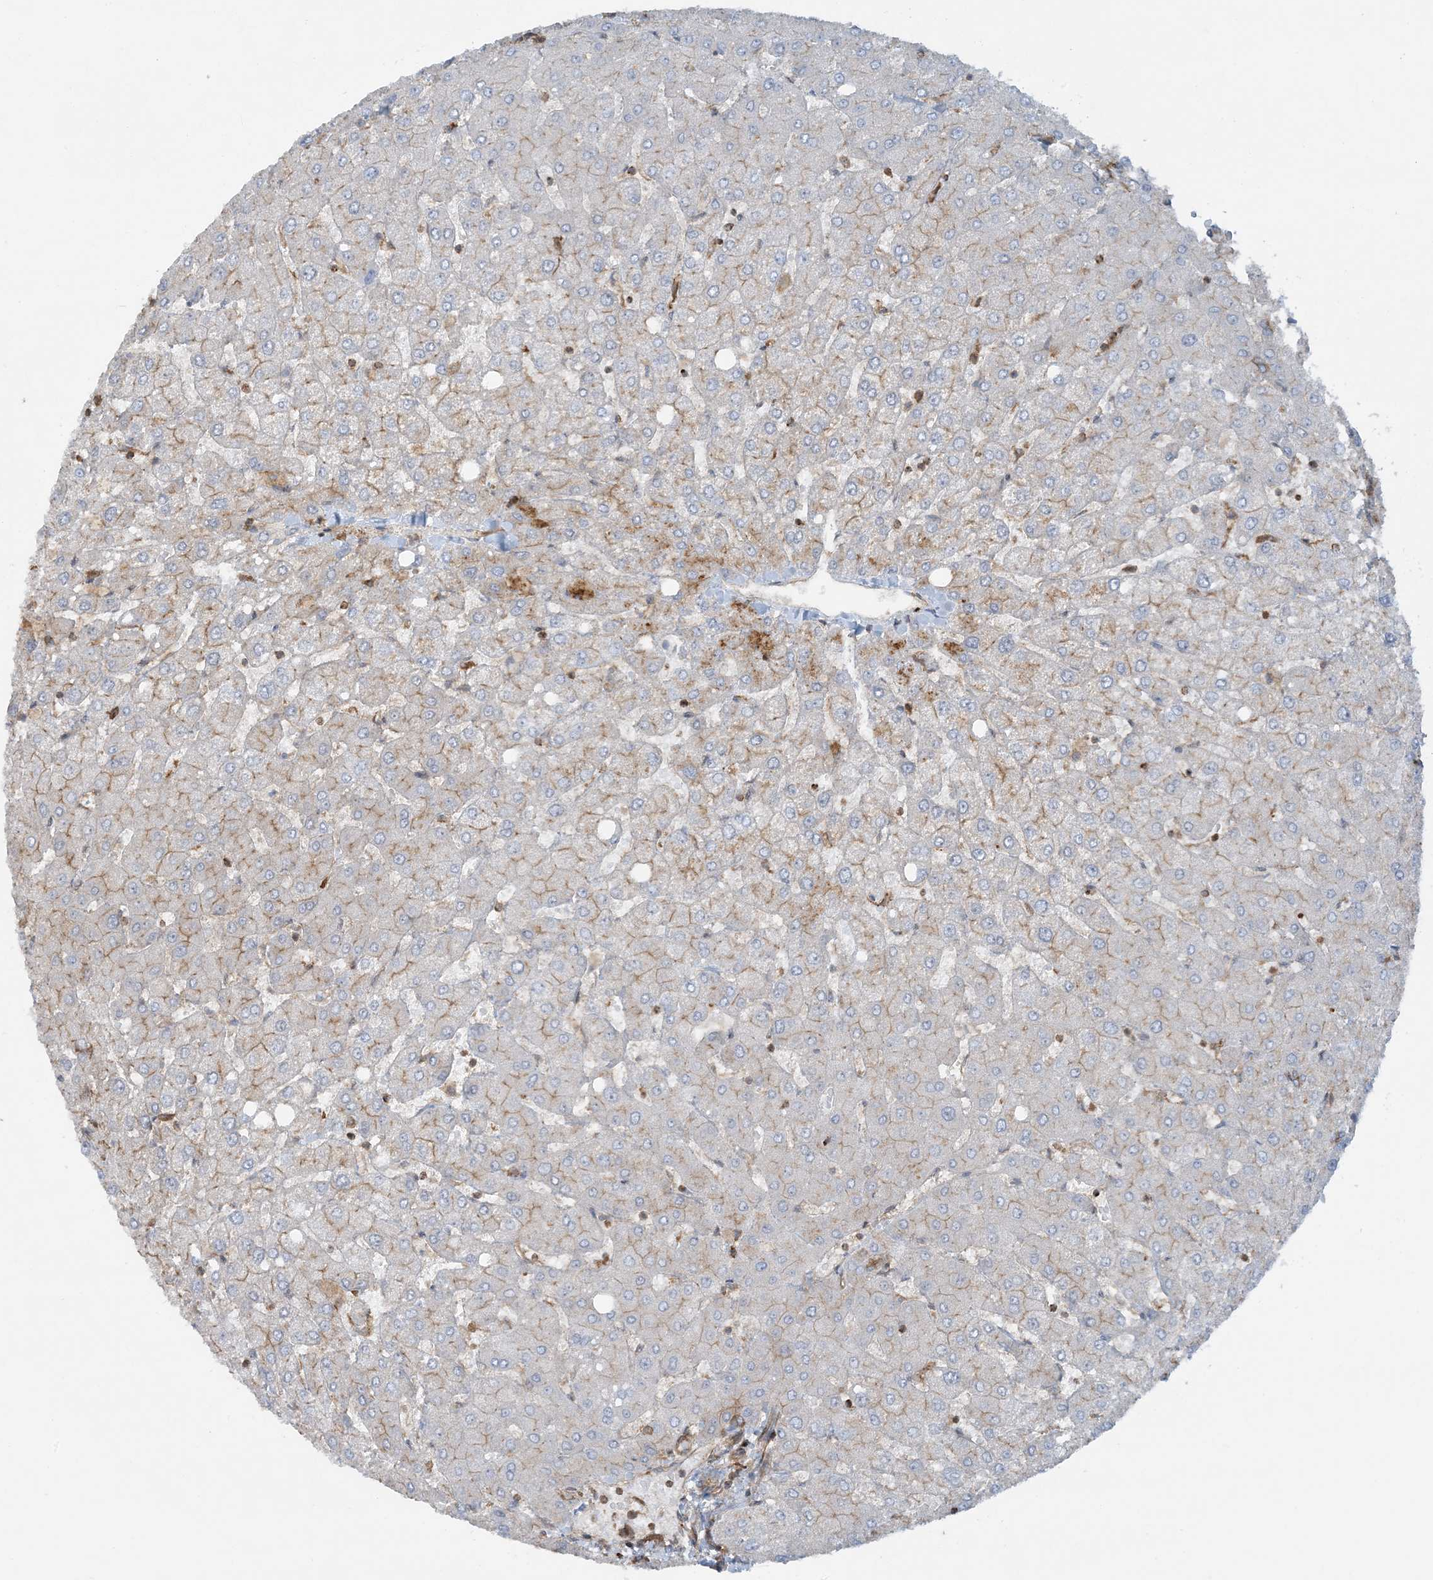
{"staining": {"intensity": "moderate", "quantity": "25%-75%", "location": "cytoplasmic/membranous"}, "tissue": "liver", "cell_type": "Cholangiocytes", "image_type": "normal", "snomed": [{"axis": "morphology", "description": "Normal tissue, NOS"}, {"axis": "topography", "description": "Liver"}], "caption": "Immunohistochemical staining of benign liver reveals 25%-75% levels of moderate cytoplasmic/membranous protein positivity in about 25%-75% of cholangiocytes.", "gene": "STAM2", "patient": {"sex": "female", "age": 54}}